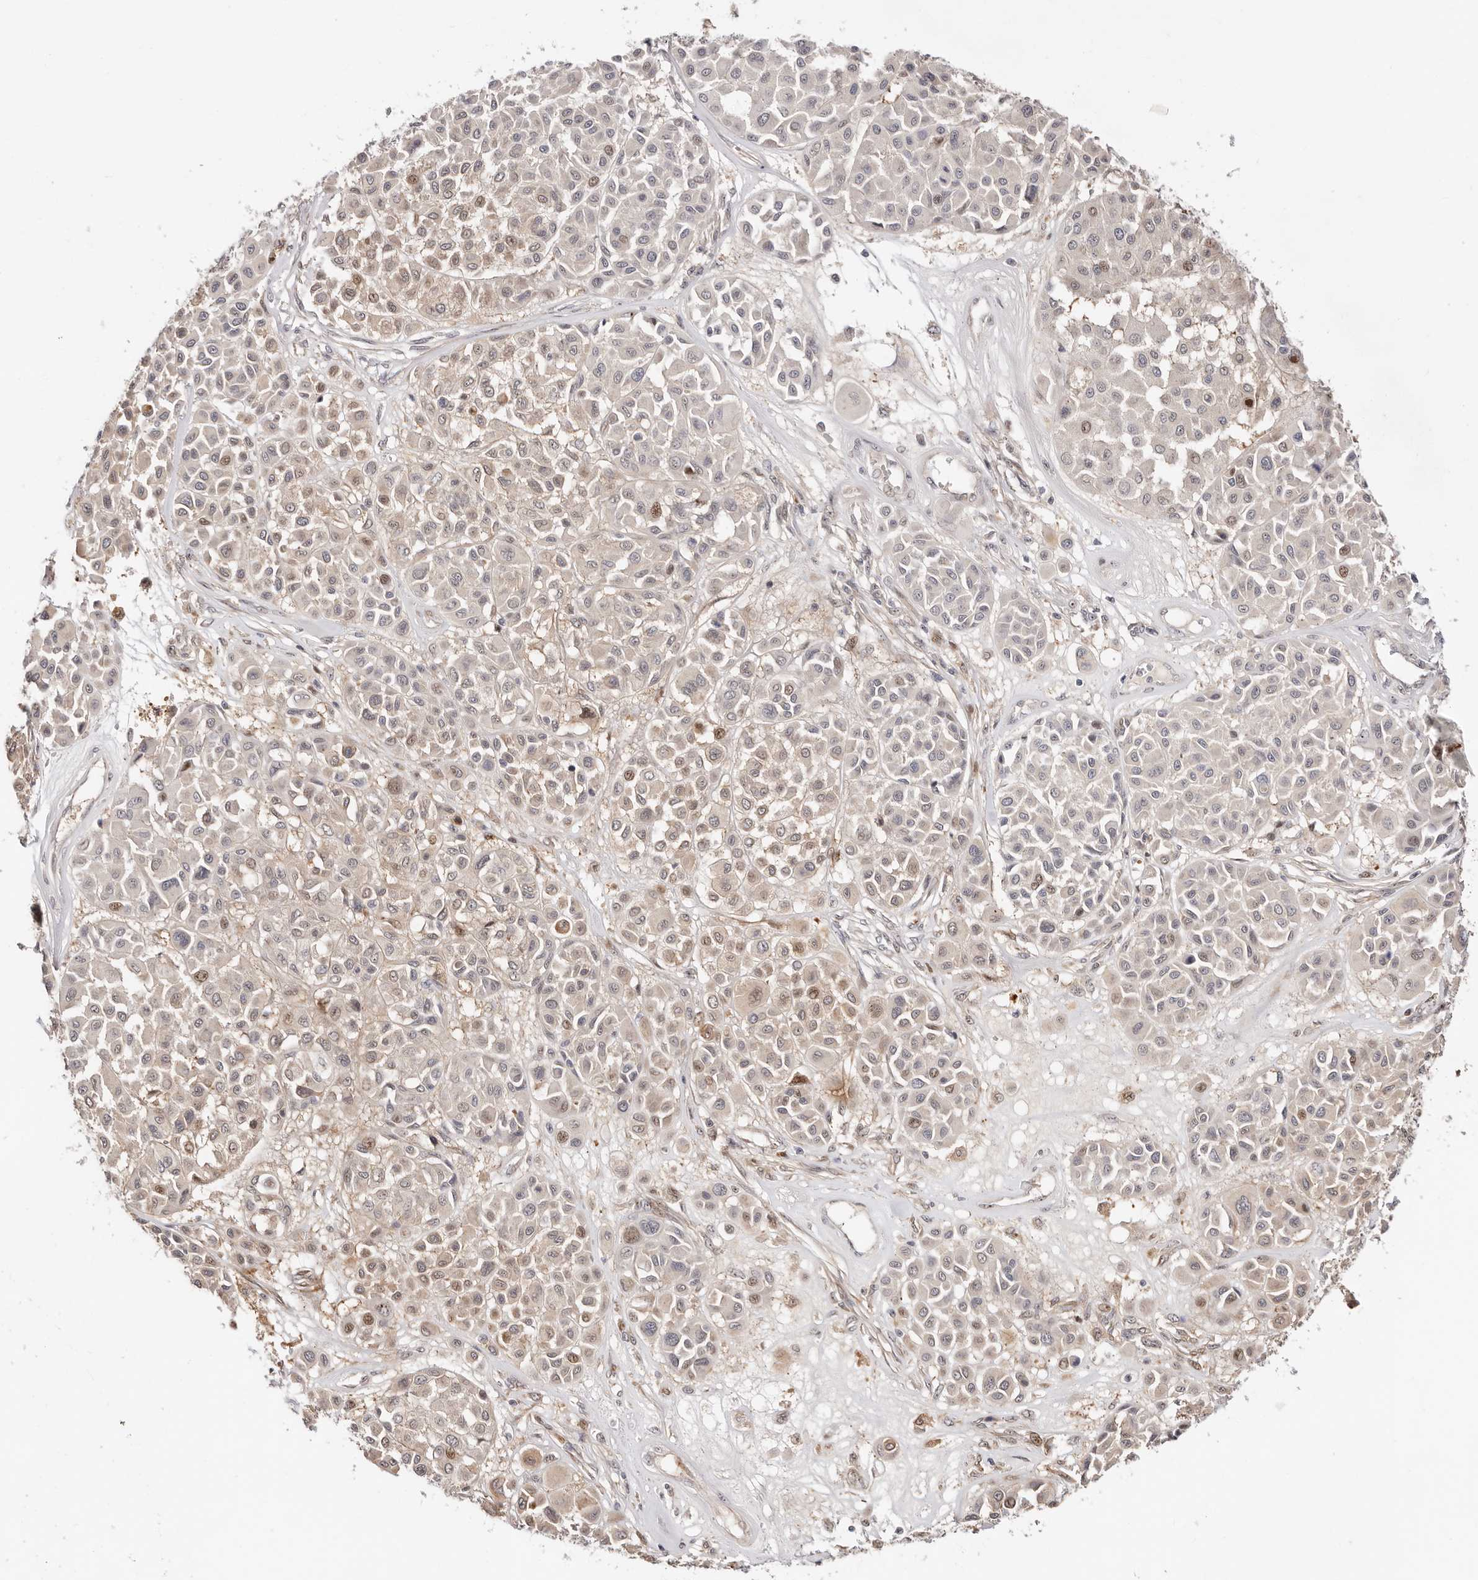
{"staining": {"intensity": "moderate", "quantity": "<25%", "location": "cytoplasmic/membranous,nuclear"}, "tissue": "melanoma", "cell_type": "Tumor cells", "image_type": "cancer", "snomed": [{"axis": "morphology", "description": "Malignant melanoma, Metastatic site"}, {"axis": "topography", "description": "Soft tissue"}], "caption": "Immunohistochemical staining of malignant melanoma (metastatic site) shows moderate cytoplasmic/membranous and nuclear protein staining in approximately <25% of tumor cells.", "gene": "ODF2L", "patient": {"sex": "male", "age": 41}}